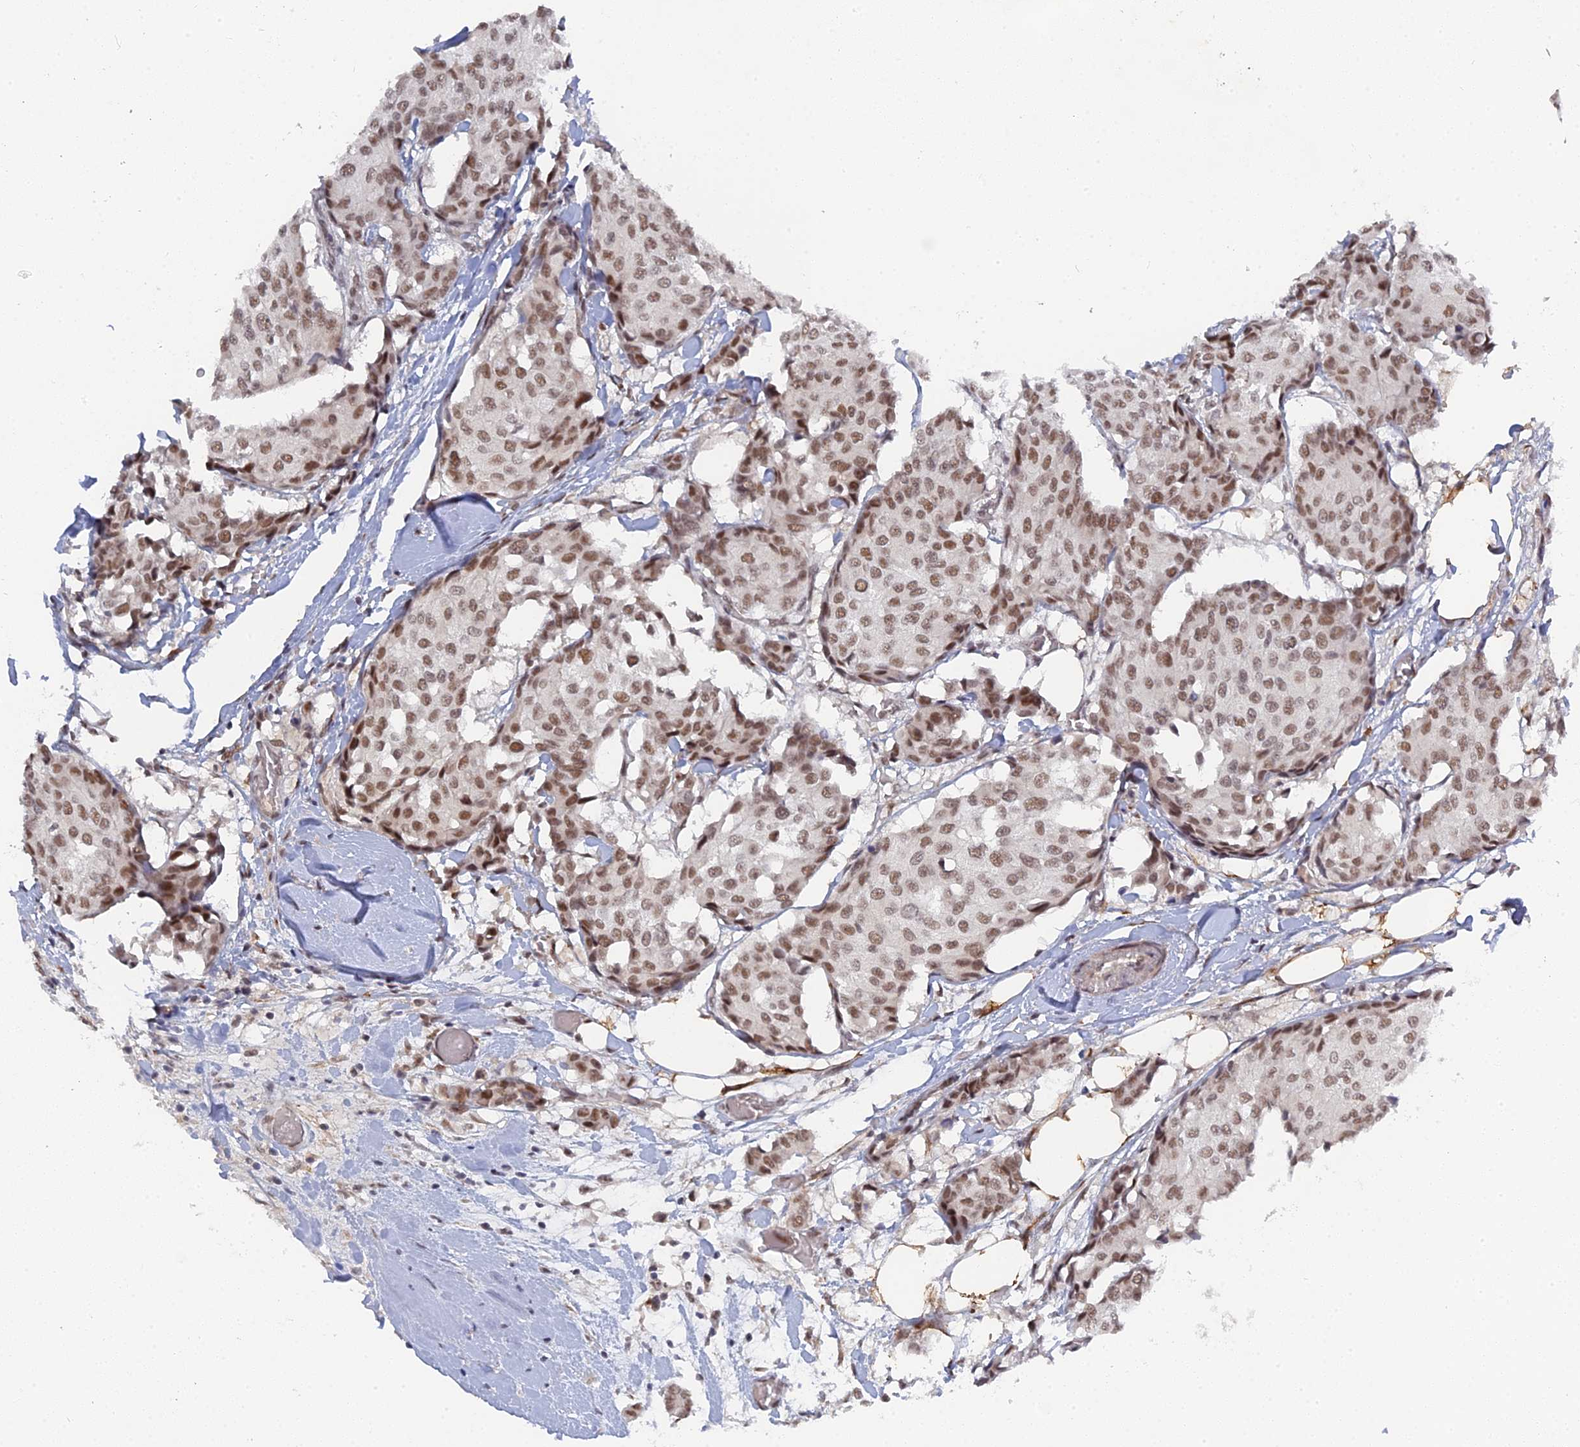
{"staining": {"intensity": "moderate", "quantity": ">75%", "location": "nuclear"}, "tissue": "breast cancer", "cell_type": "Tumor cells", "image_type": "cancer", "snomed": [{"axis": "morphology", "description": "Duct carcinoma"}, {"axis": "topography", "description": "Breast"}], "caption": "This histopathology image reveals immunohistochemistry staining of human breast cancer (infiltrating ductal carcinoma), with medium moderate nuclear positivity in approximately >75% of tumor cells.", "gene": "CCDC85A", "patient": {"sex": "female", "age": 75}}